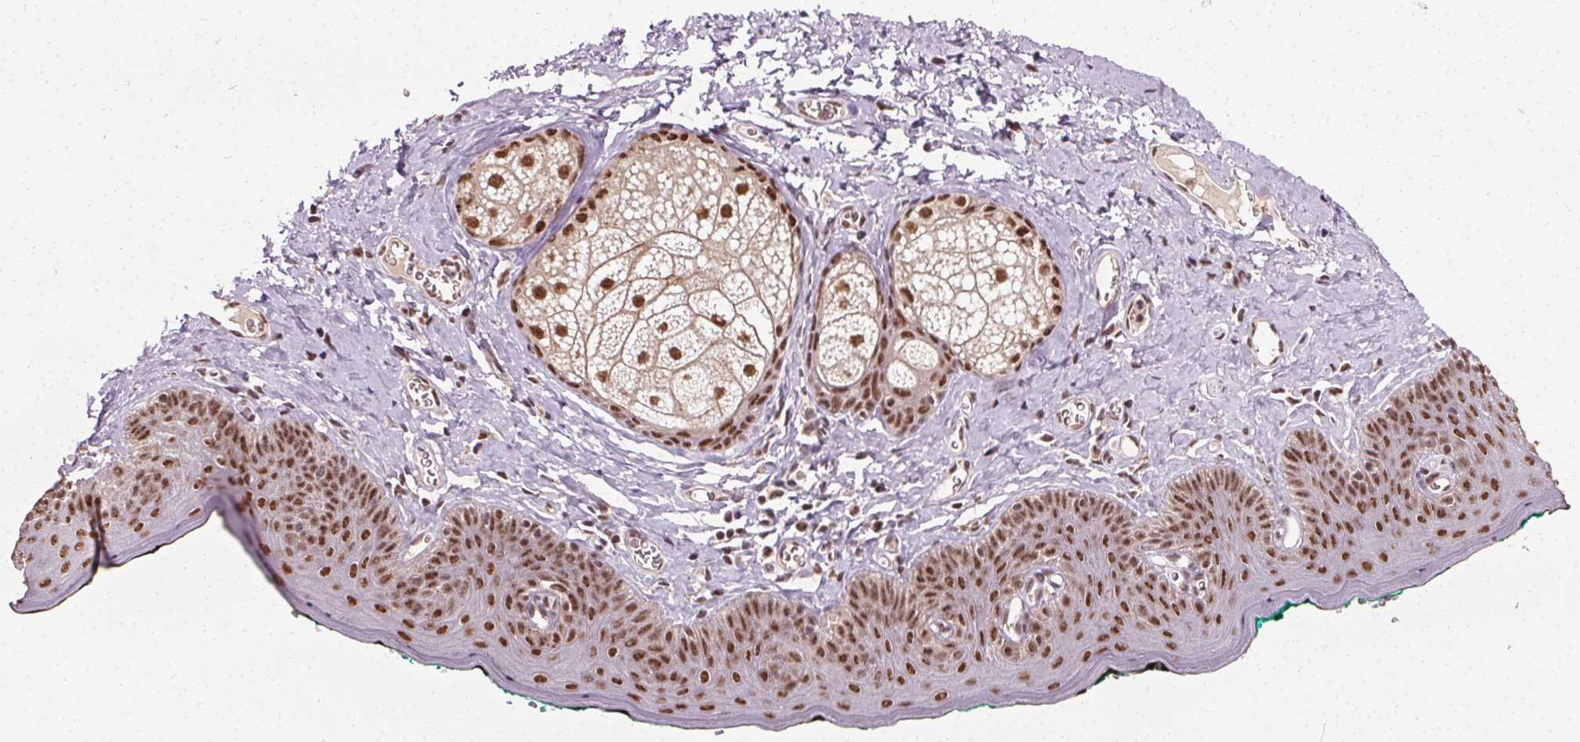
{"staining": {"intensity": "moderate", "quantity": ">75%", "location": "nuclear"}, "tissue": "skin", "cell_type": "Epidermal cells", "image_type": "normal", "snomed": [{"axis": "morphology", "description": "Normal tissue, NOS"}, {"axis": "topography", "description": "Vulva"}, {"axis": "topography", "description": "Peripheral nerve tissue"}], "caption": "DAB (3,3'-diaminobenzidine) immunohistochemical staining of normal human skin shows moderate nuclear protein staining in approximately >75% of epidermal cells.", "gene": "MED6", "patient": {"sex": "female", "age": 66}}